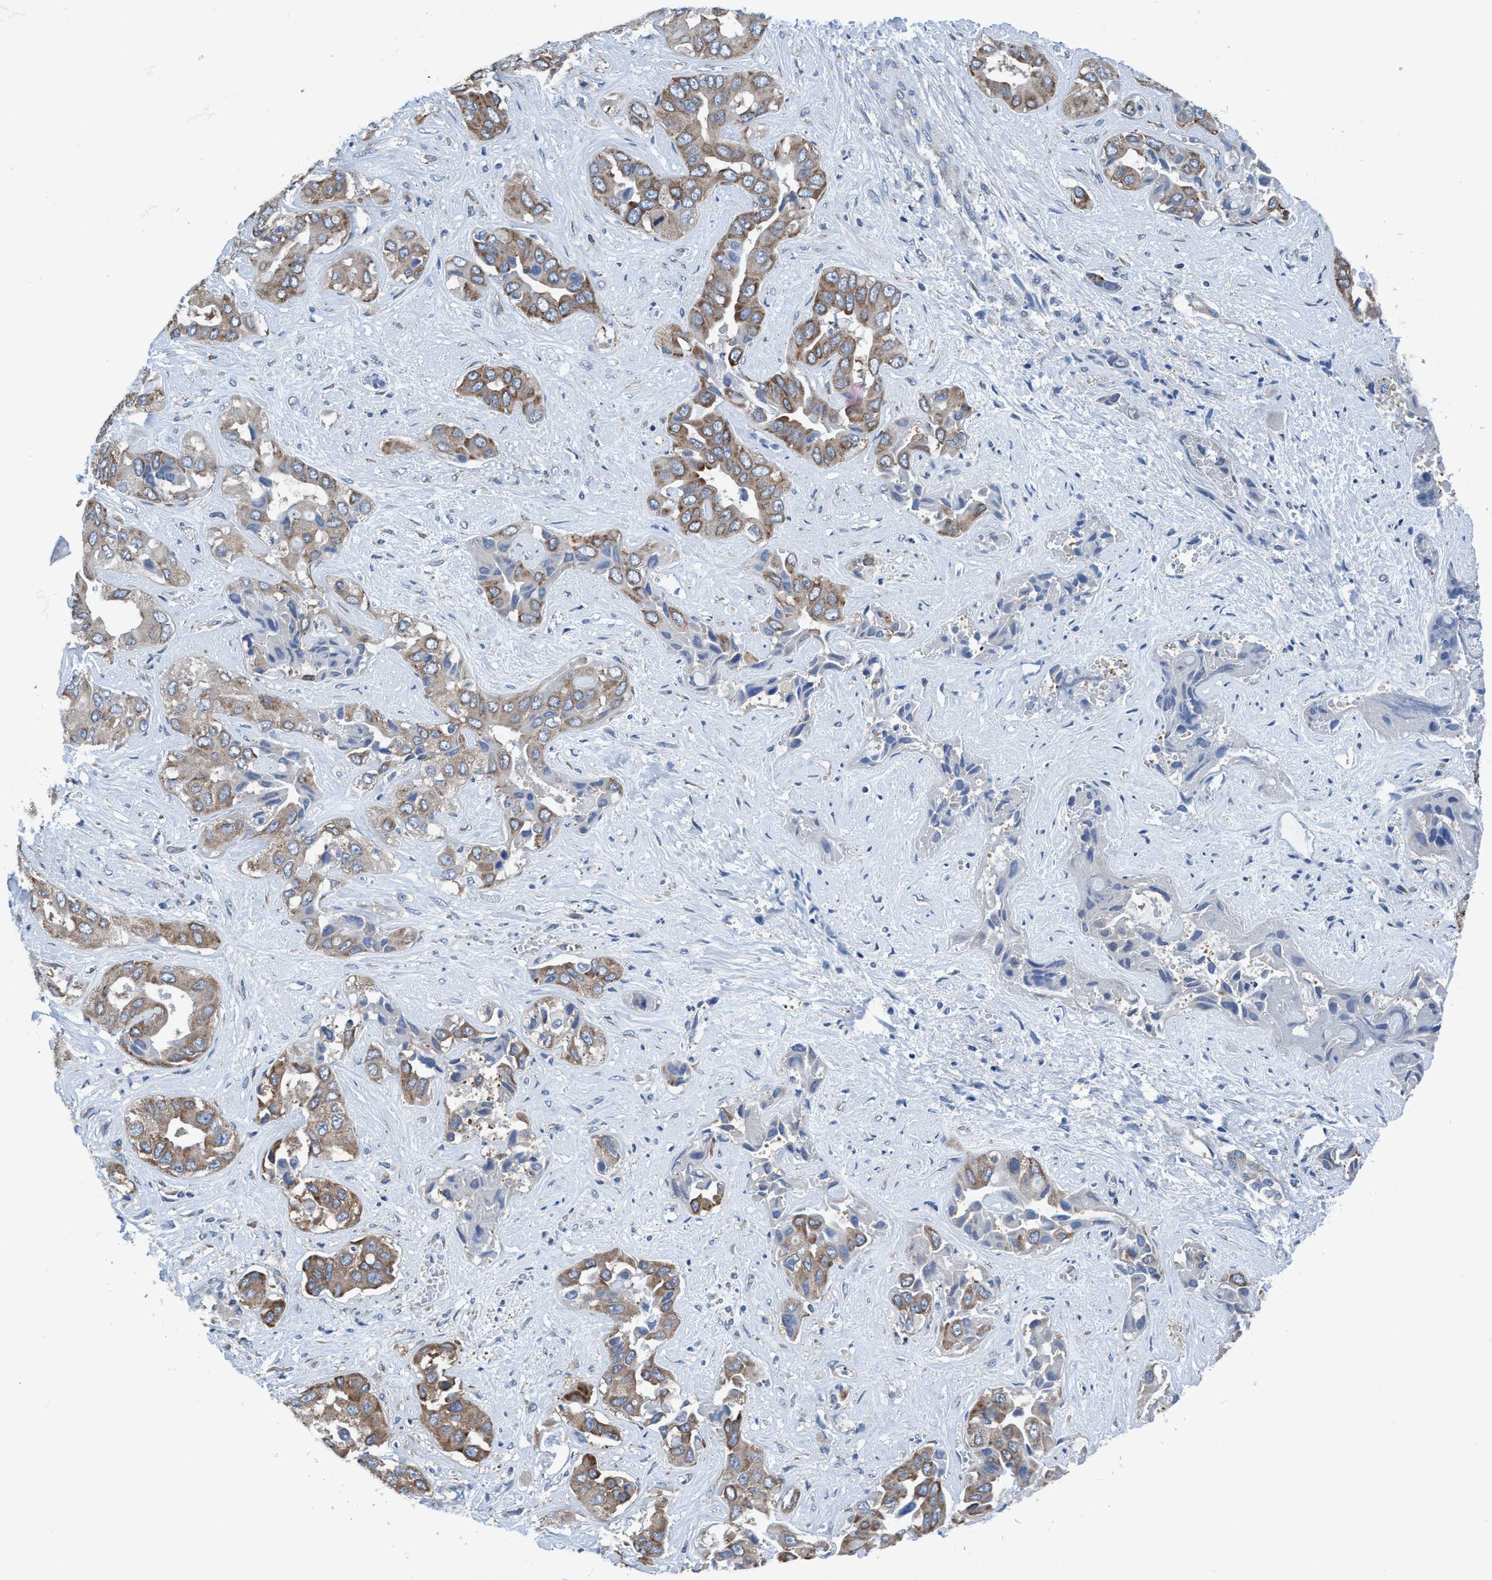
{"staining": {"intensity": "weak", "quantity": ">75%", "location": "cytoplasmic/membranous"}, "tissue": "liver cancer", "cell_type": "Tumor cells", "image_type": "cancer", "snomed": [{"axis": "morphology", "description": "Cholangiocarcinoma"}, {"axis": "topography", "description": "Liver"}], "caption": "Weak cytoplasmic/membranous protein staining is appreciated in approximately >75% of tumor cells in liver cancer.", "gene": "NMT1", "patient": {"sex": "female", "age": 52}}